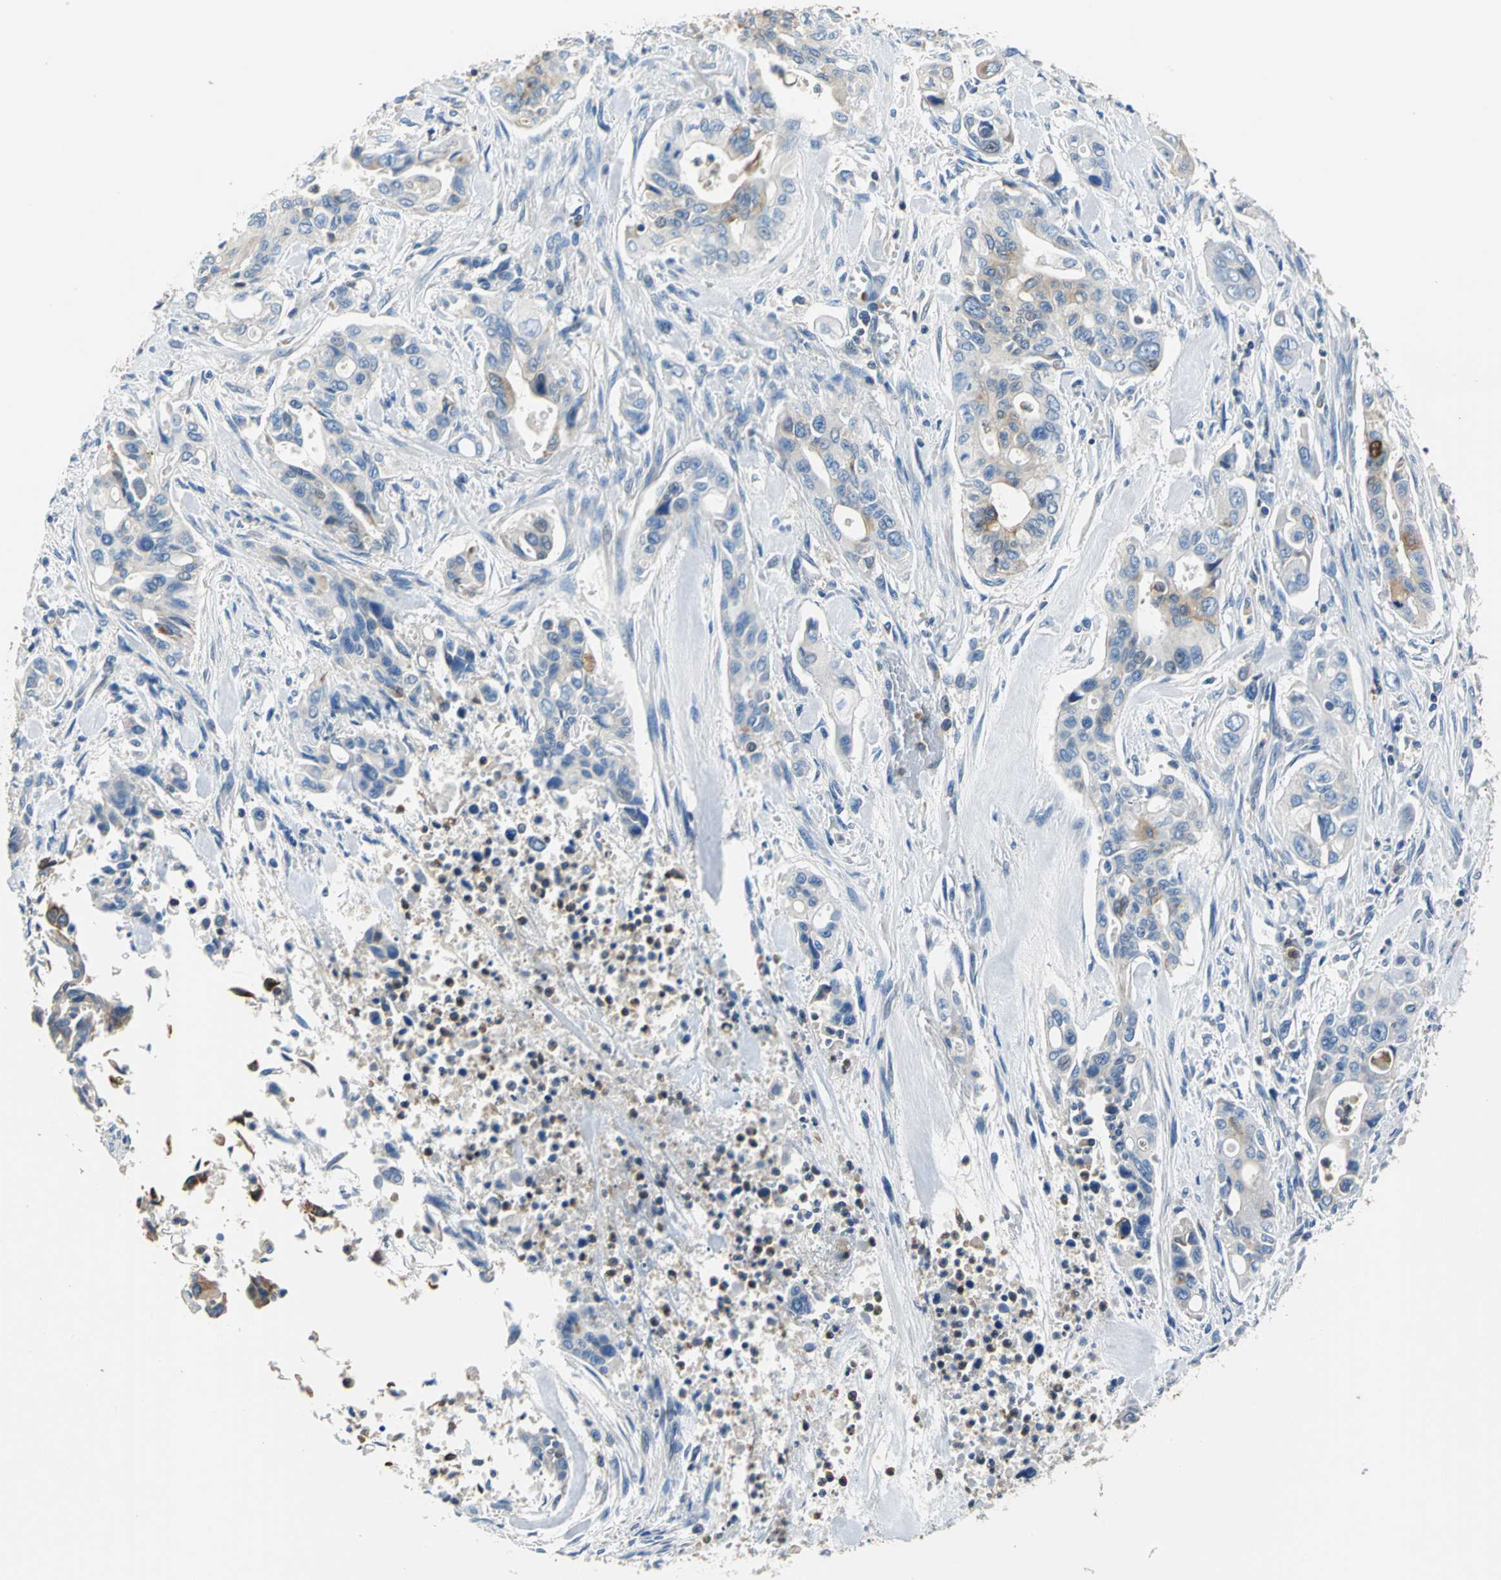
{"staining": {"intensity": "moderate", "quantity": "<25%", "location": "cytoplasmic/membranous"}, "tissue": "pancreatic cancer", "cell_type": "Tumor cells", "image_type": "cancer", "snomed": [{"axis": "morphology", "description": "Adenocarcinoma, NOS"}, {"axis": "topography", "description": "Pancreas"}], "caption": "Adenocarcinoma (pancreatic) stained with a protein marker shows moderate staining in tumor cells.", "gene": "SEPTIN6", "patient": {"sex": "male", "age": 77}}